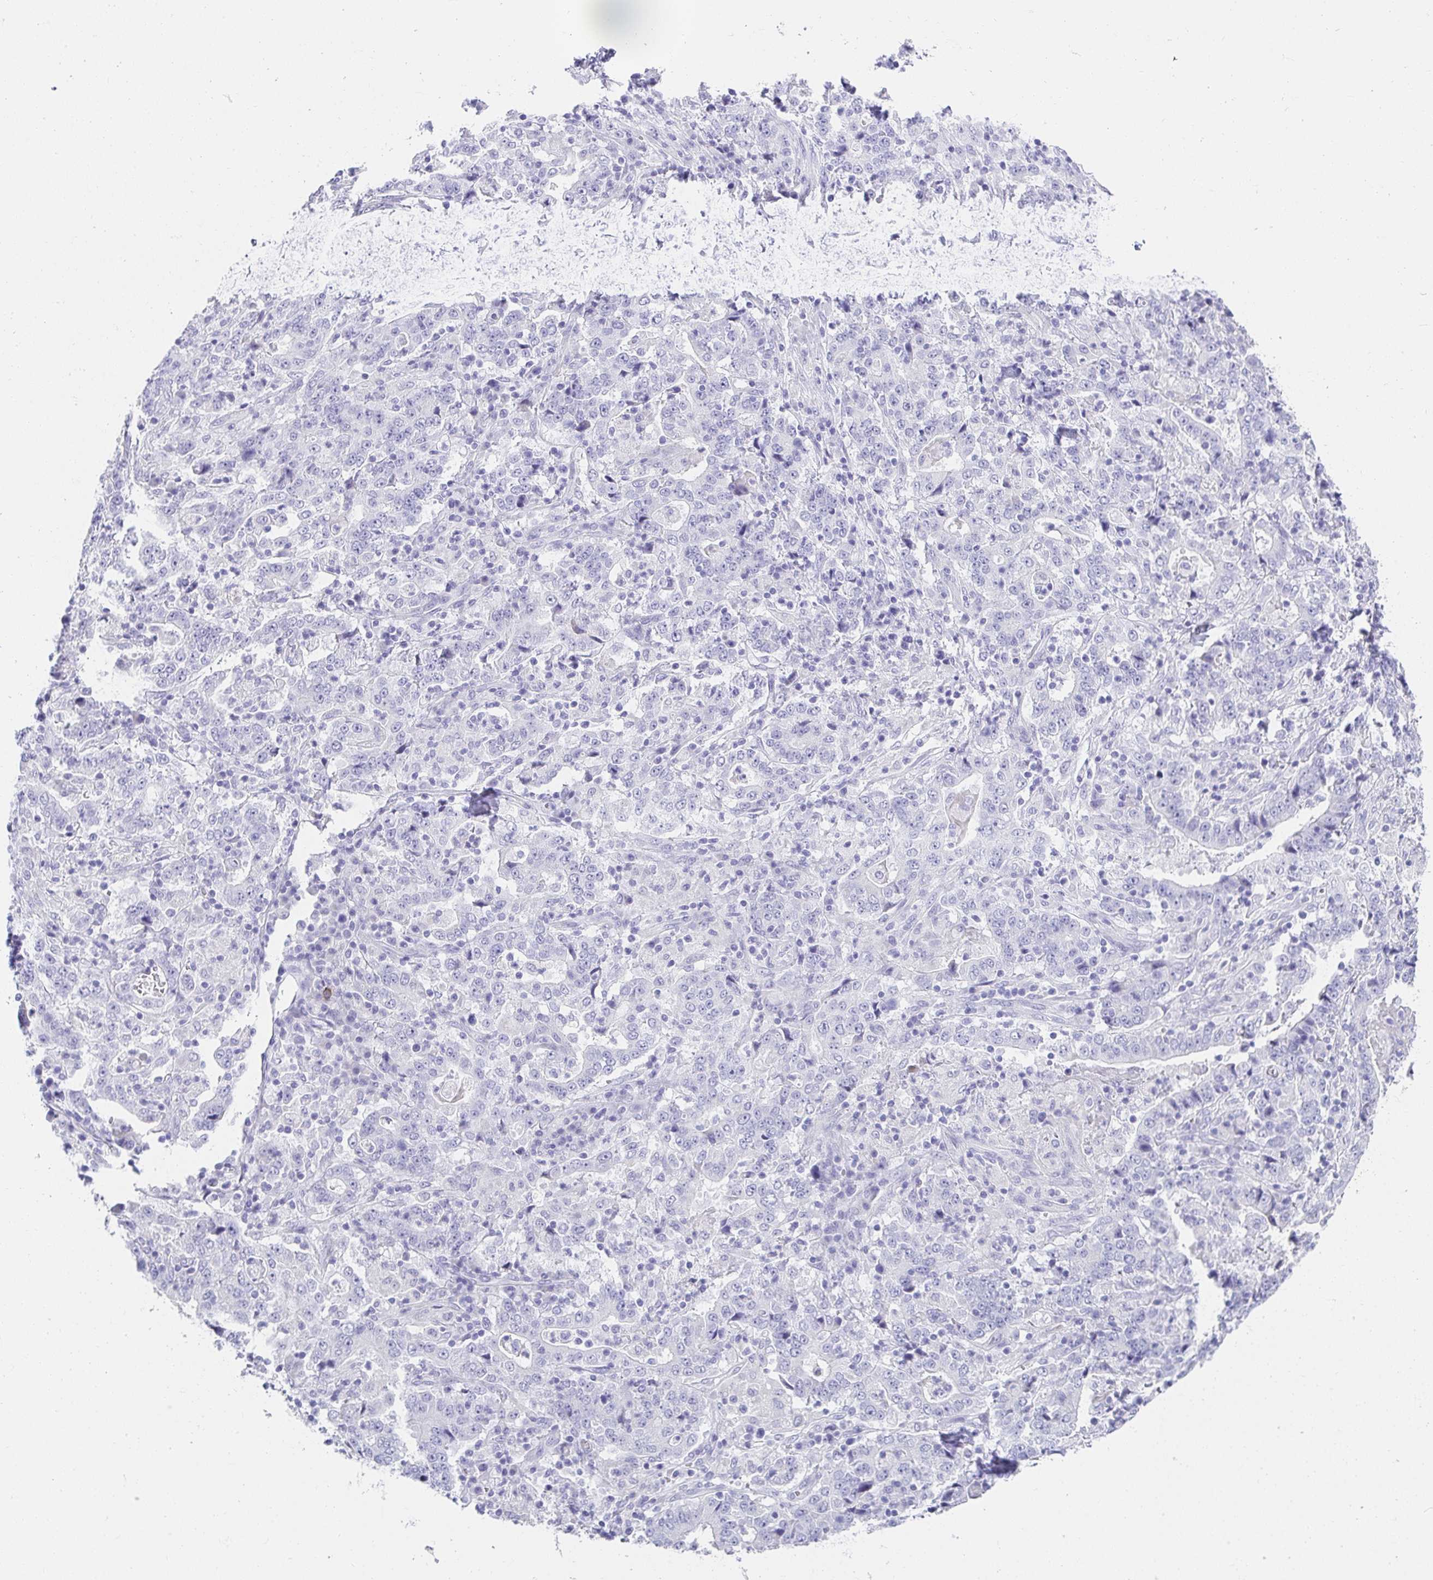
{"staining": {"intensity": "negative", "quantity": "none", "location": "none"}, "tissue": "stomach cancer", "cell_type": "Tumor cells", "image_type": "cancer", "snomed": [{"axis": "morphology", "description": "Normal tissue, NOS"}, {"axis": "morphology", "description": "Adenocarcinoma, NOS"}, {"axis": "topography", "description": "Stomach, upper"}, {"axis": "topography", "description": "Stomach"}], "caption": "A high-resolution micrograph shows IHC staining of stomach adenocarcinoma, which reveals no significant staining in tumor cells. The staining was performed using DAB to visualize the protein expression in brown, while the nuclei were stained in blue with hematoxylin (Magnification: 20x).", "gene": "VGLL1", "patient": {"sex": "male", "age": 59}}